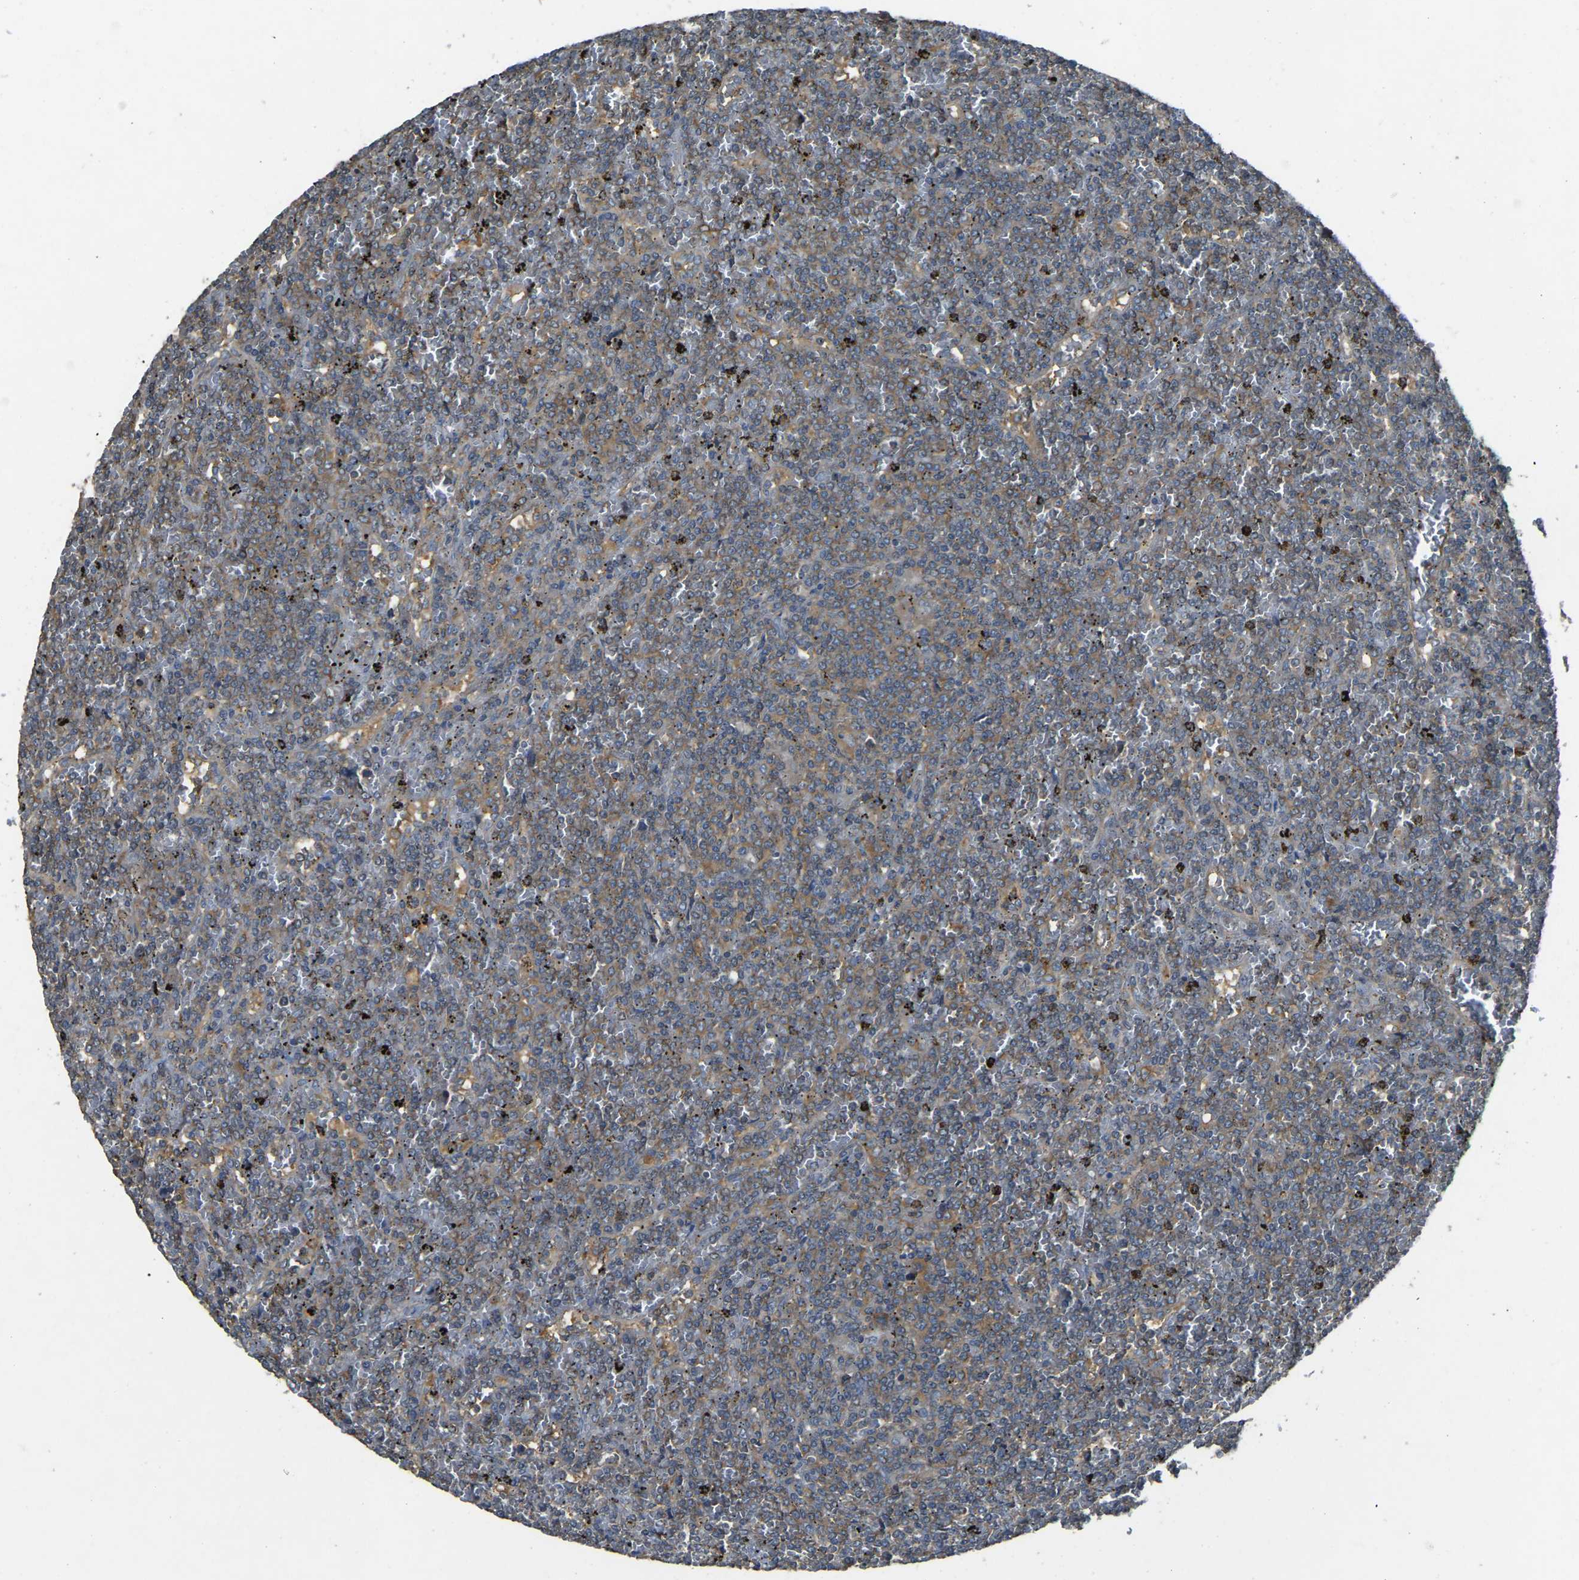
{"staining": {"intensity": "moderate", "quantity": ">75%", "location": "cytoplasmic/membranous"}, "tissue": "lymphoma", "cell_type": "Tumor cells", "image_type": "cancer", "snomed": [{"axis": "morphology", "description": "Malignant lymphoma, non-Hodgkin's type, Low grade"}, {"axis": "topography", "description": "Spleen"}], "caption": "Protein analysis of malignant lymphoma, non-Hodgkin's type (low-grade) tissue shows moderate cytoplasmic/membranous expression in approximately >75% of tumor cells.", "gene": "AIMP1", "patient": {"sex": "female", "age": 19}}